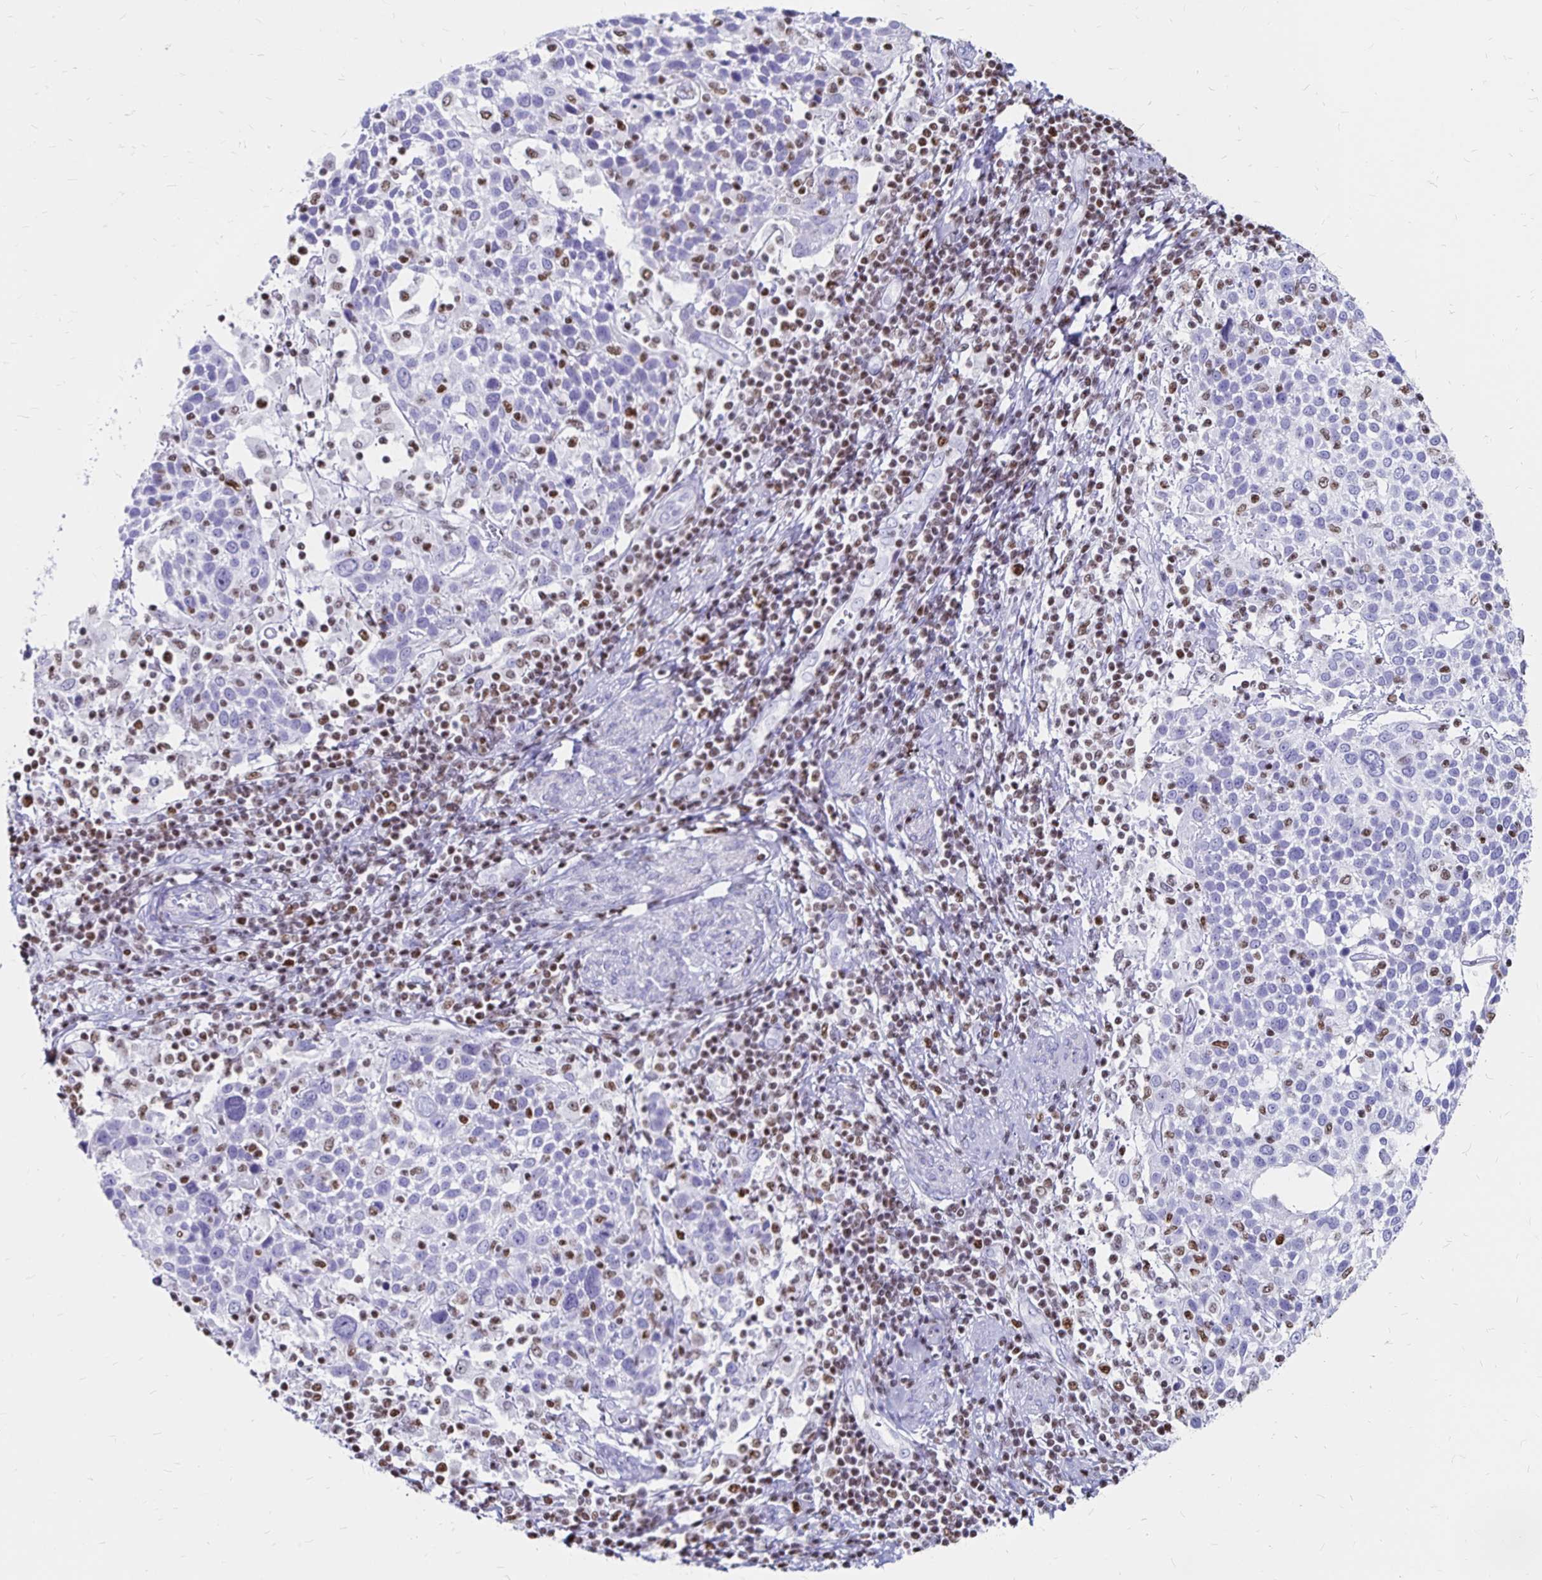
{"staining": {"intensity": "negative", "quantity": "none", "location": "none"}, "tissue": "cervical cancer", "cell_type": "Tumor cells", "image_type": "cancer", "snomed": [{"axis": "morphology", "description": "Squamous cell carcinoma, NOS"}, {"axis": "topography", "description": "Cervix"}], "caption": "Photomicrograph shows no significant protein positivity in tumor cells of cervical cancer.", "gene": "IKZF1", "patient": {"sex": "female", "age": 61}}